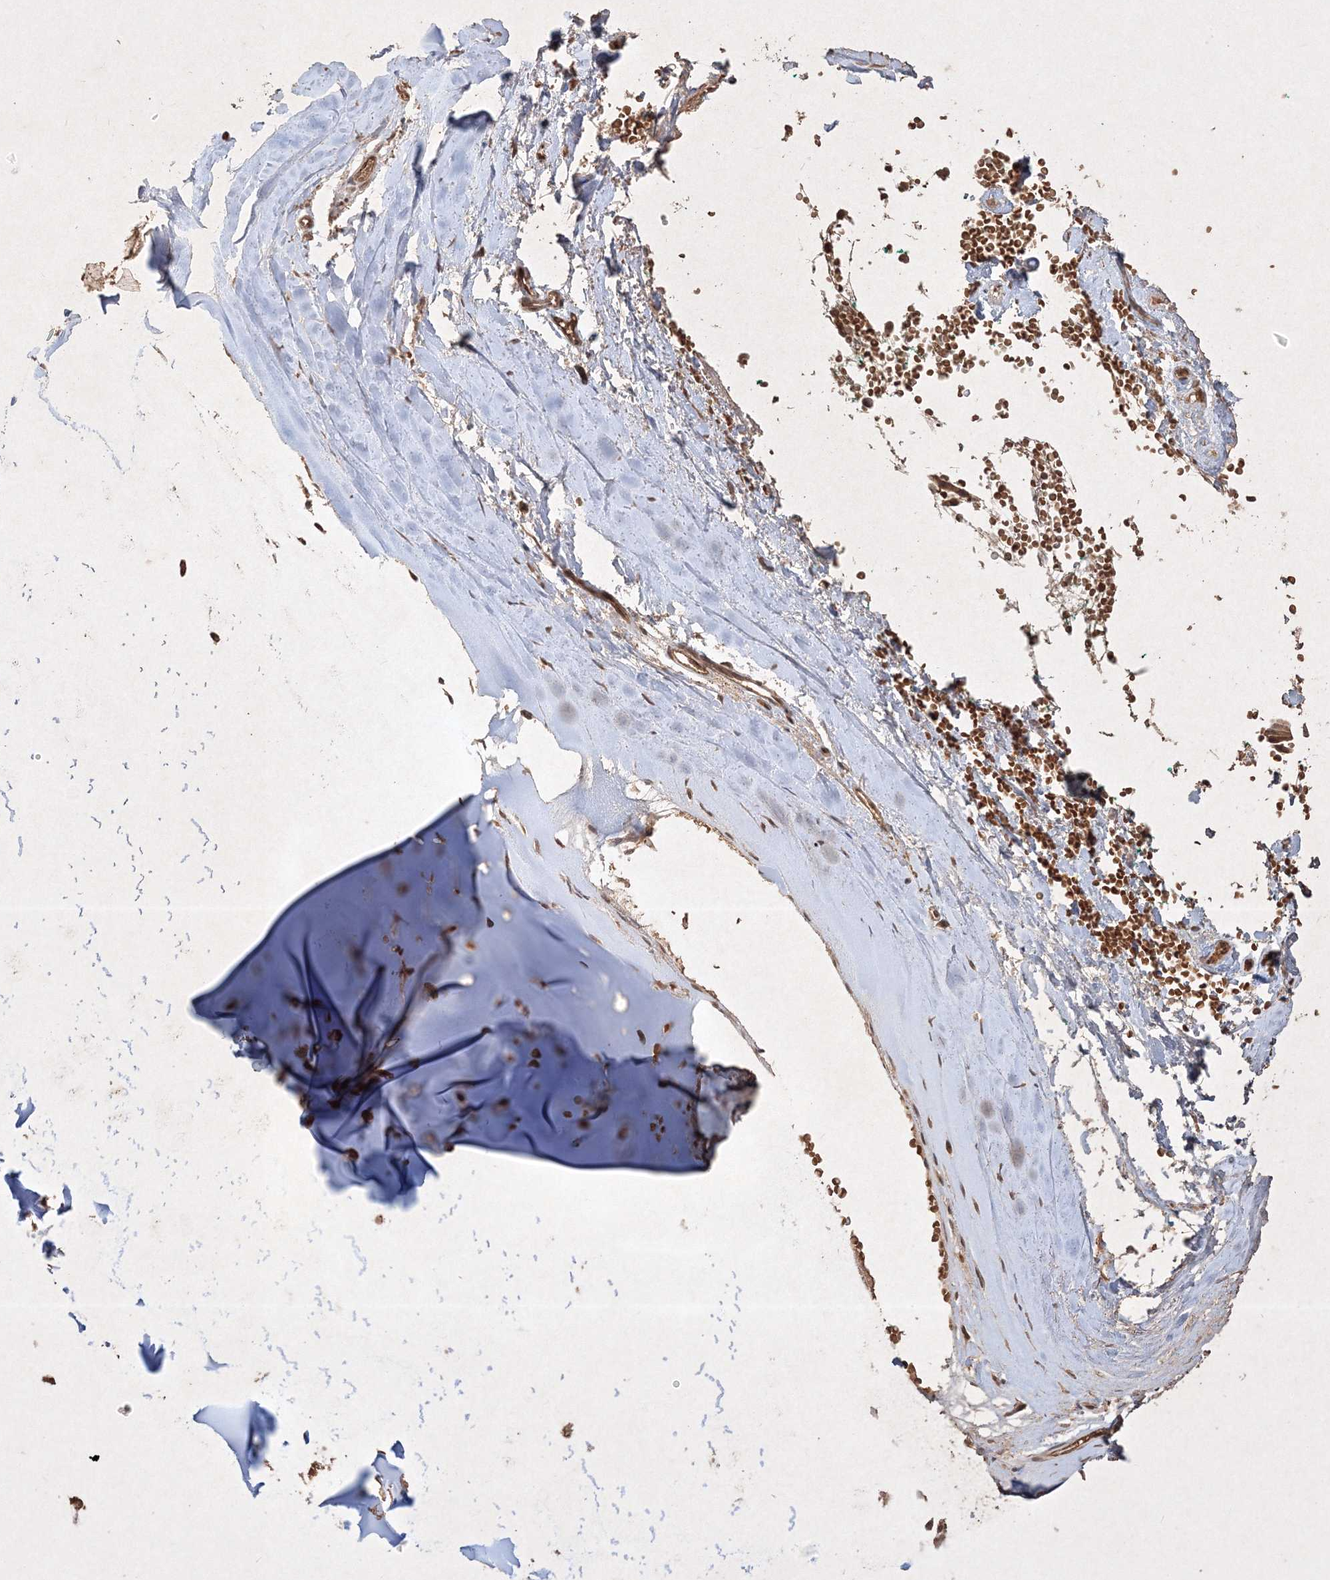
{"staining": {"intensity": "moderate", "quantity": ">75%", "location": "cytoplasmic/membranous,nuclear"}, "tissue": "adipose tissue", "cell_type": "Adipocytes", "image_type": "normal", "snomed": [{"axis": "morphology", "description": "Normal tissue, NOS"}, {"axis": "morphology", "description": "Basal cell carcinoma"}, {"axis": "topography", "description": "Cartilage tissue"}, {"axis": "topography", "description": "Nasopharynx"}, {"axis": "topography", "description": "Oral tissue"}], "caption": "Adipocytes exhibit medium levels of moderate cytoplasmic/membranous,nuclear staining in about >75% of cells in normal human adipose tissue.", "gene": "PELI3", "patient": {"sex": "female", "age": 77}}